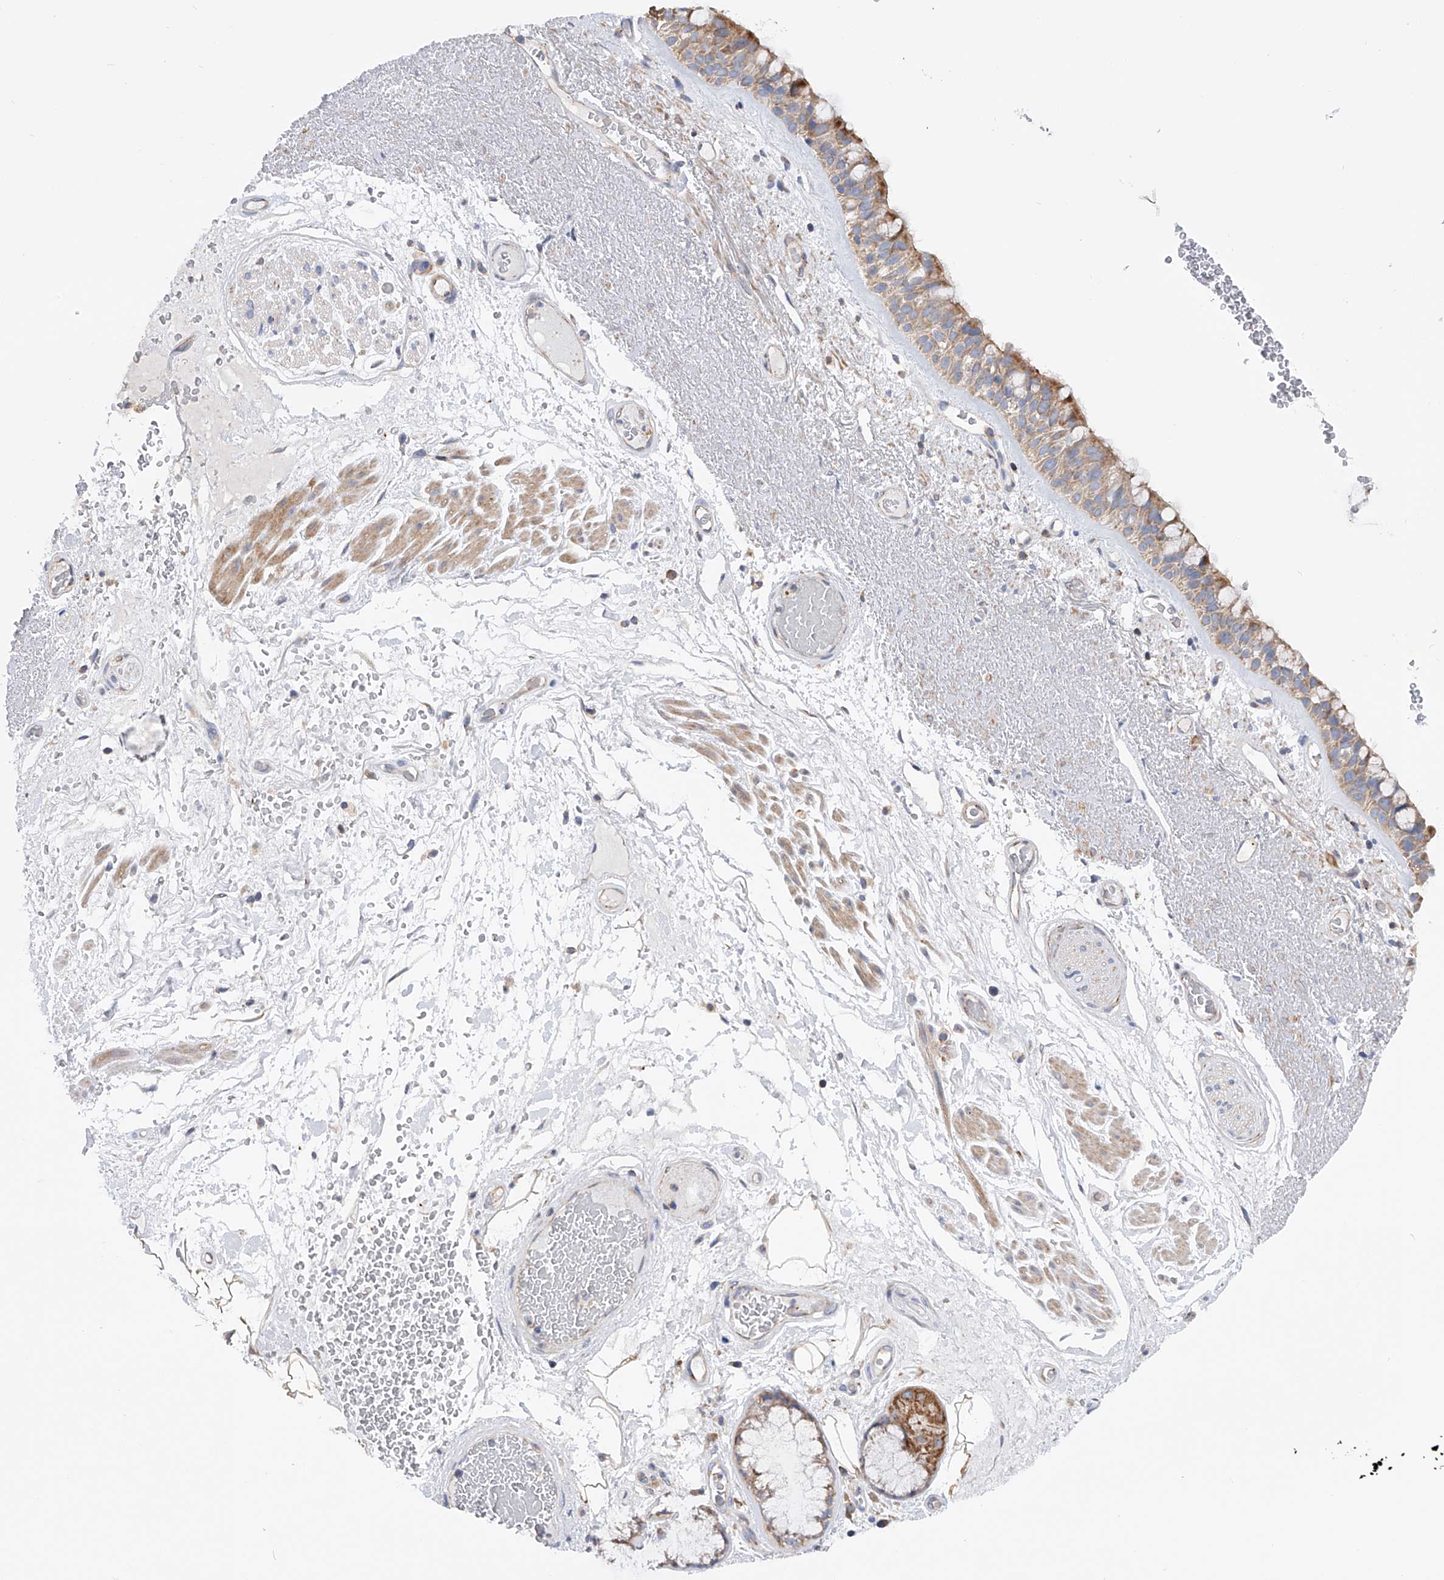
{"staining": {"intensity": "moderate", "quantity": ">75%", "location": "cytoplasmic/membranous"}, "tissue": "bronchus", "cell_type": "Respiratory epithelial cells", "image_type": "normal", "snomed": [{"axis": "morphology", "description": "Normal tissue, NOS"}, {"axis": "morphology", "description": "Squamous cell carcinoma, NOS"}, {"axis": "topography", "description": "Lymph node"}, {"axis": "topography", "description": "Bronchus"}, {"axis": "topography", "description": "Lung"}], "caption": "Immunohistochemistry (IHC) of benign human bronchus shows medium levels of moderate cytoplasmic/membranous staining in approximately >75% of respiratory epithelial cells.", "gene": "MLYCD", "patient": {"sex": "male", "age": 66}}